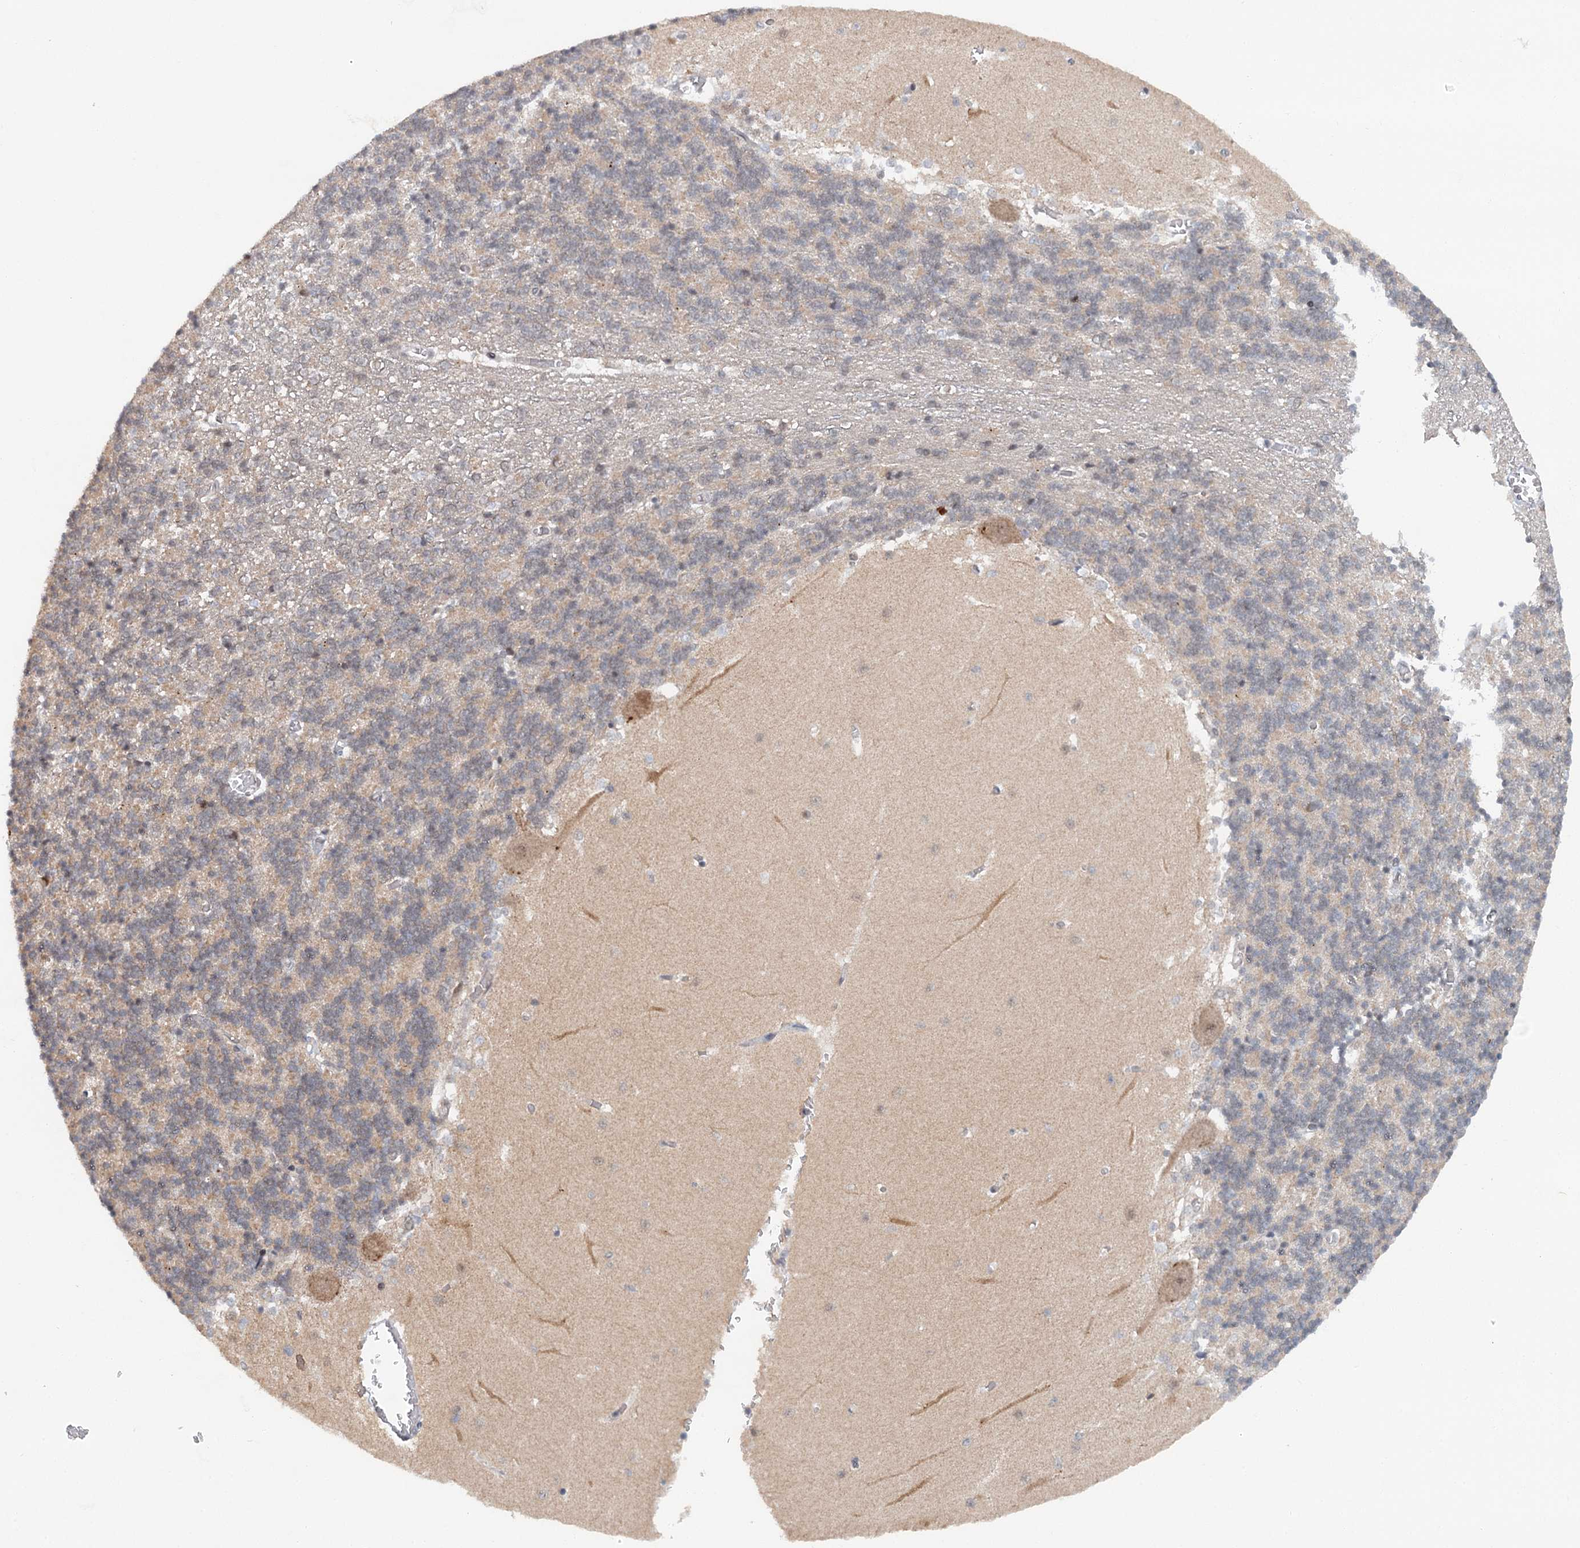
{"staining": {"intensity": "moderate", "quantity": "25%-75%", "location": "cytoplasmic/membranous"}, "tissue": "cerebellum", "cell_type": "Cells in granular layer", "image_type": "normal", "snomed": [{"axis": "morphology", "description": "Normal tissue, NOS"}, {"axis": "topography", "description": "Cerebellum"}], "caption": "Immunohistochemical staining of benign cerebellum displays moderate cytoplasmic/membranous protein positivity in approximately 25%-75% of cells in granular layer. The protein of interest is stained brown, and the nuclei are stained in blue (DAB (3,3'-diaminobenzidine) IHC with brightfield microscopy, high magnification).", "gene": "TAS2R42", "patient": {"sex": "male", "age": 37}}